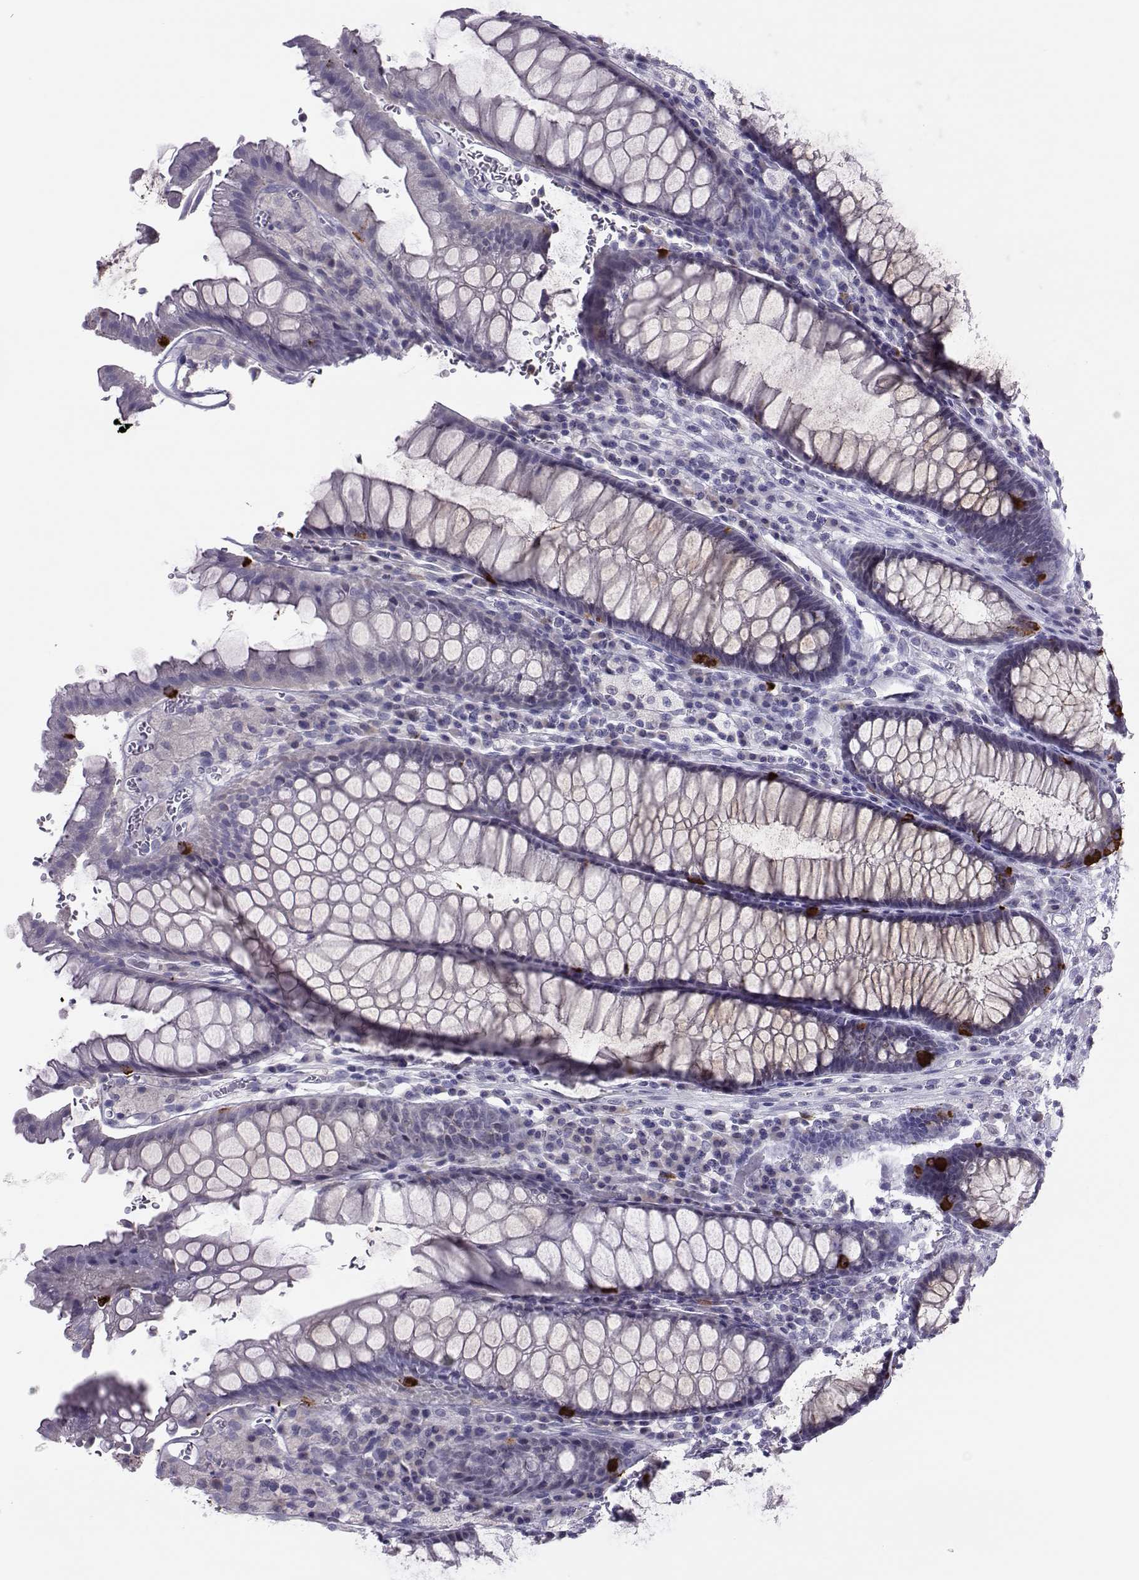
{"staining": {"intensity": "strong", "quantity": "<25%", "location": "cytoplasmic/membranous"}, "tissue": "rectum", "cell_type": "Glandular cells", "image_type": "normal", "snomed": [{"axis": "morphology", "description": "Normal tissue, NOS"}, {"axis": "topography", "description": "Rectum"}], "caption": "The immunohistochemical stain labels strong cytoplasmic/membranous positivity in glandular cells of normal rectum. (DAB (3,3'-diaminobenzidine) IHC, brown staining for protein, blue staining for nuclei).", "gene": "TRPM7", "patient": {"sex": "female", "age": 68}}